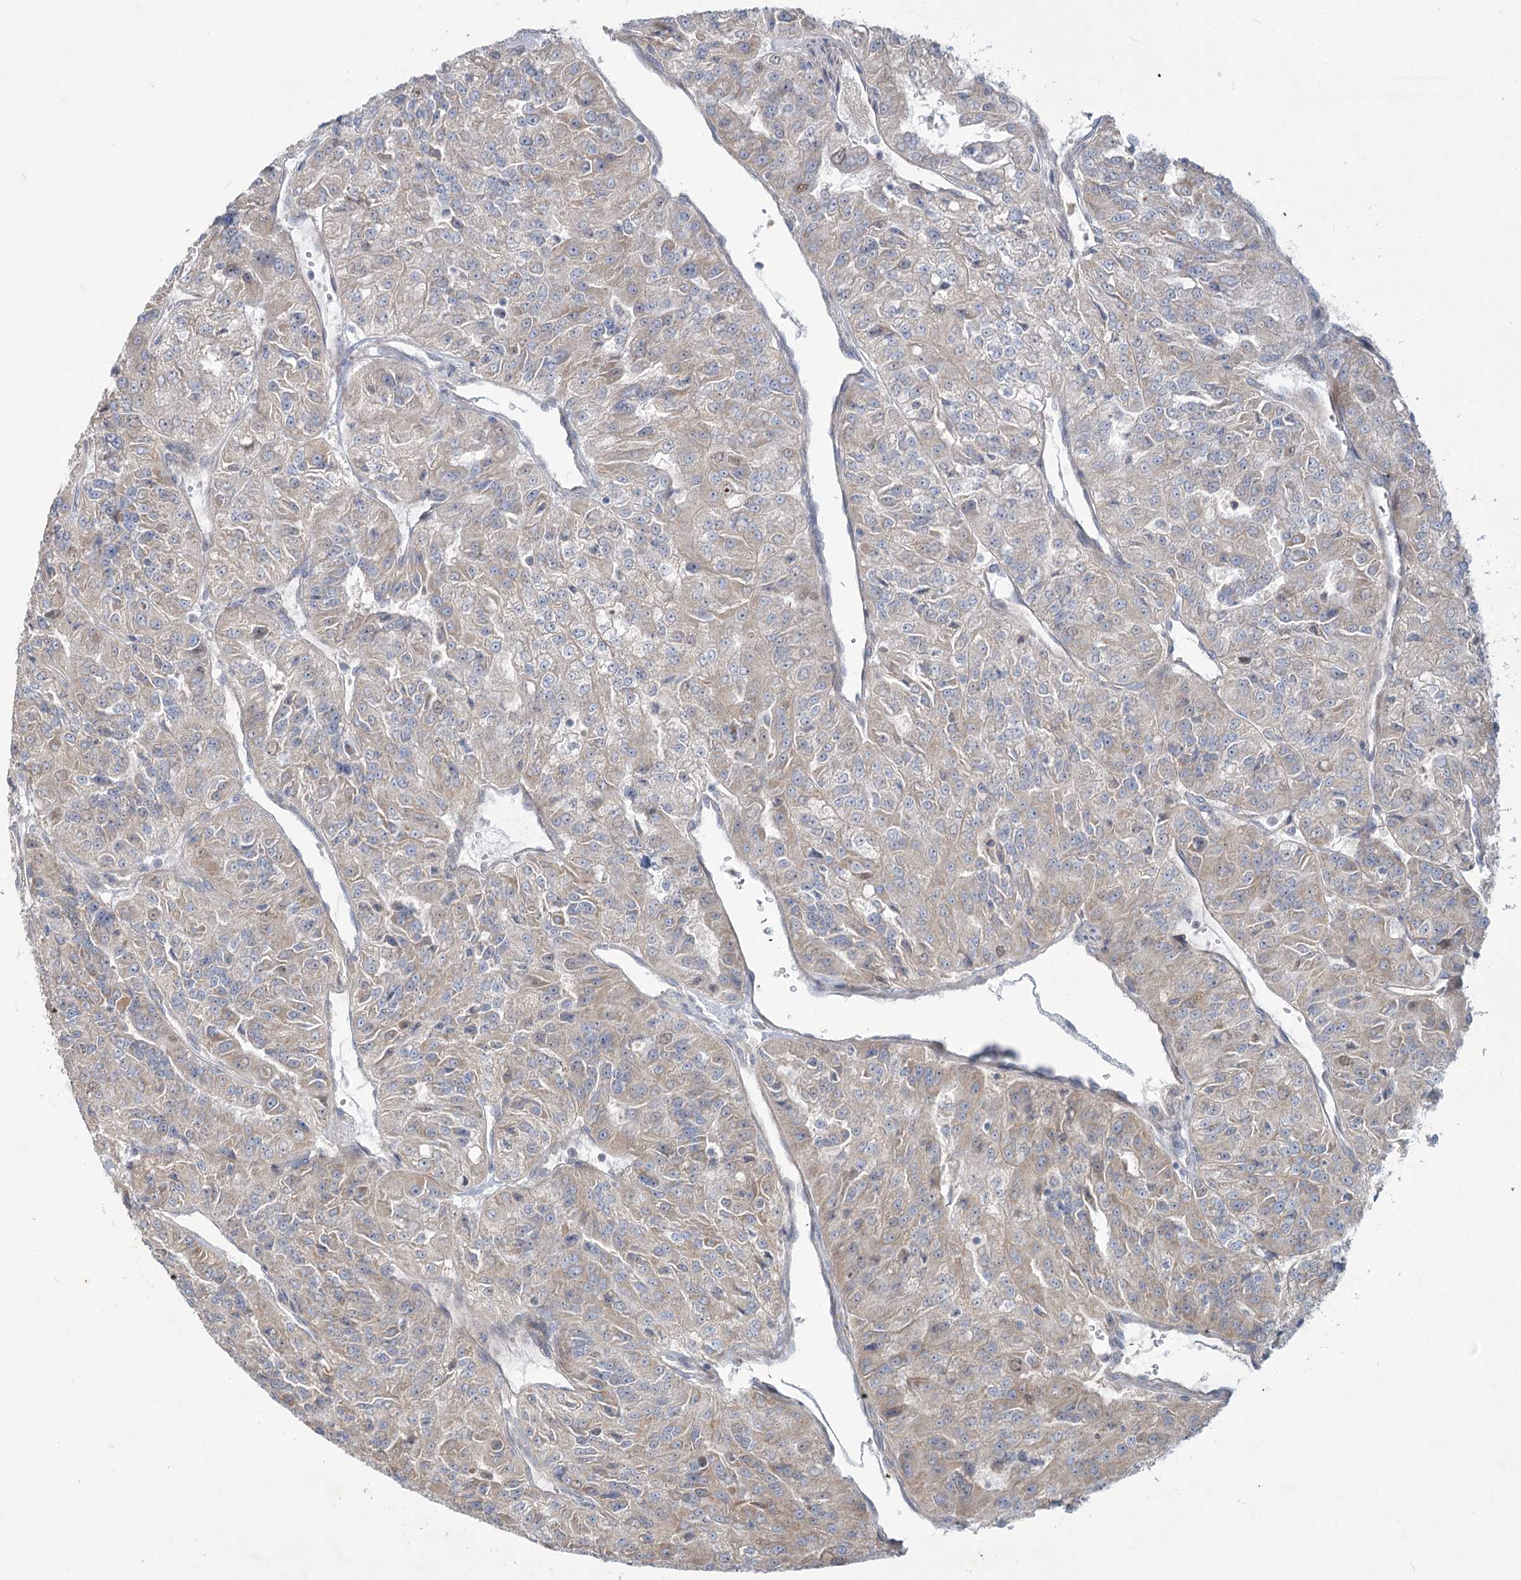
{"staining": {"intensity": "weak", "quantity": "25%-75%", "location": "cytoplasmic/membranous"}, "tissue": "renal cancer", "cell_type": "Tumor cells", "image_type": "cancer", "snomed": [{"axis": "morphology", "description": "Adenocarcinoma, NOS"}, {"axis": "topography", "description": "Kidney"}], "caption": "Immunohistochemical staining of renal cancer demonstrates weak cytoplasmic/membranous protein positivity in about 25%-75% of tumor cells. (DAB IHC, brown staining for protein, blue staining for nuclei).", "gene": "PLA2G12A", "patient": {"sex": "female", "age": 63}}